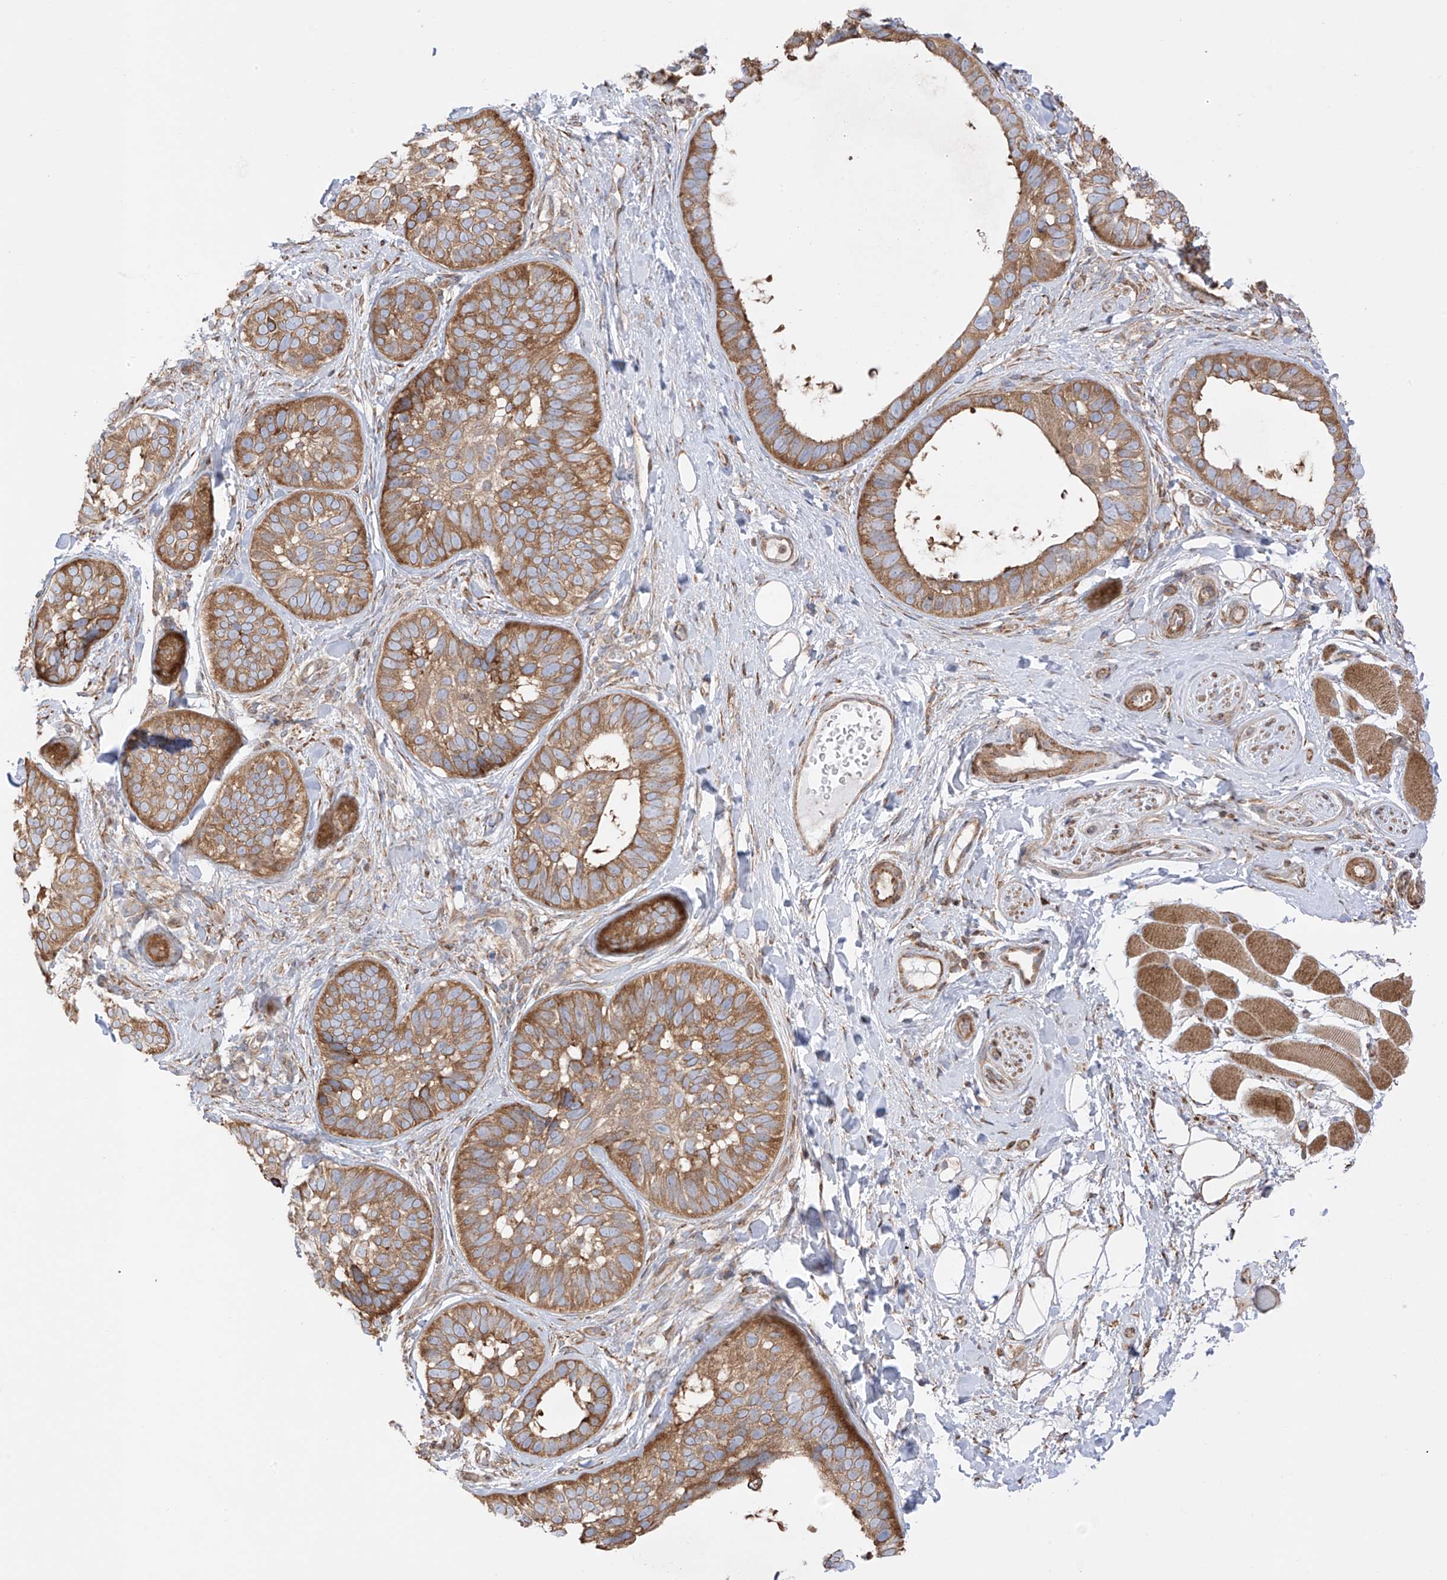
{"staining": {"intensity": "strong", "quantity": ">75%", "location": "cytoplasmic/membranous"}, "tissue": "skin cancer", "cell_type": "Tumor cells", "image_type": "cancer", "snomed": [{"axis": "morphology", "description": "Basal cell carcinoma"}, {"axis": "topography", "description": "Skin"}], "caption": "Immunohistochemical staining of human basal cell carcinoma (skin) reveals high levels of strong cytoplasmic/membranous expression in approximately >75% of tumor cells.", "gene": "XKR3", "patient": {"sex": "male", "age": 62}}